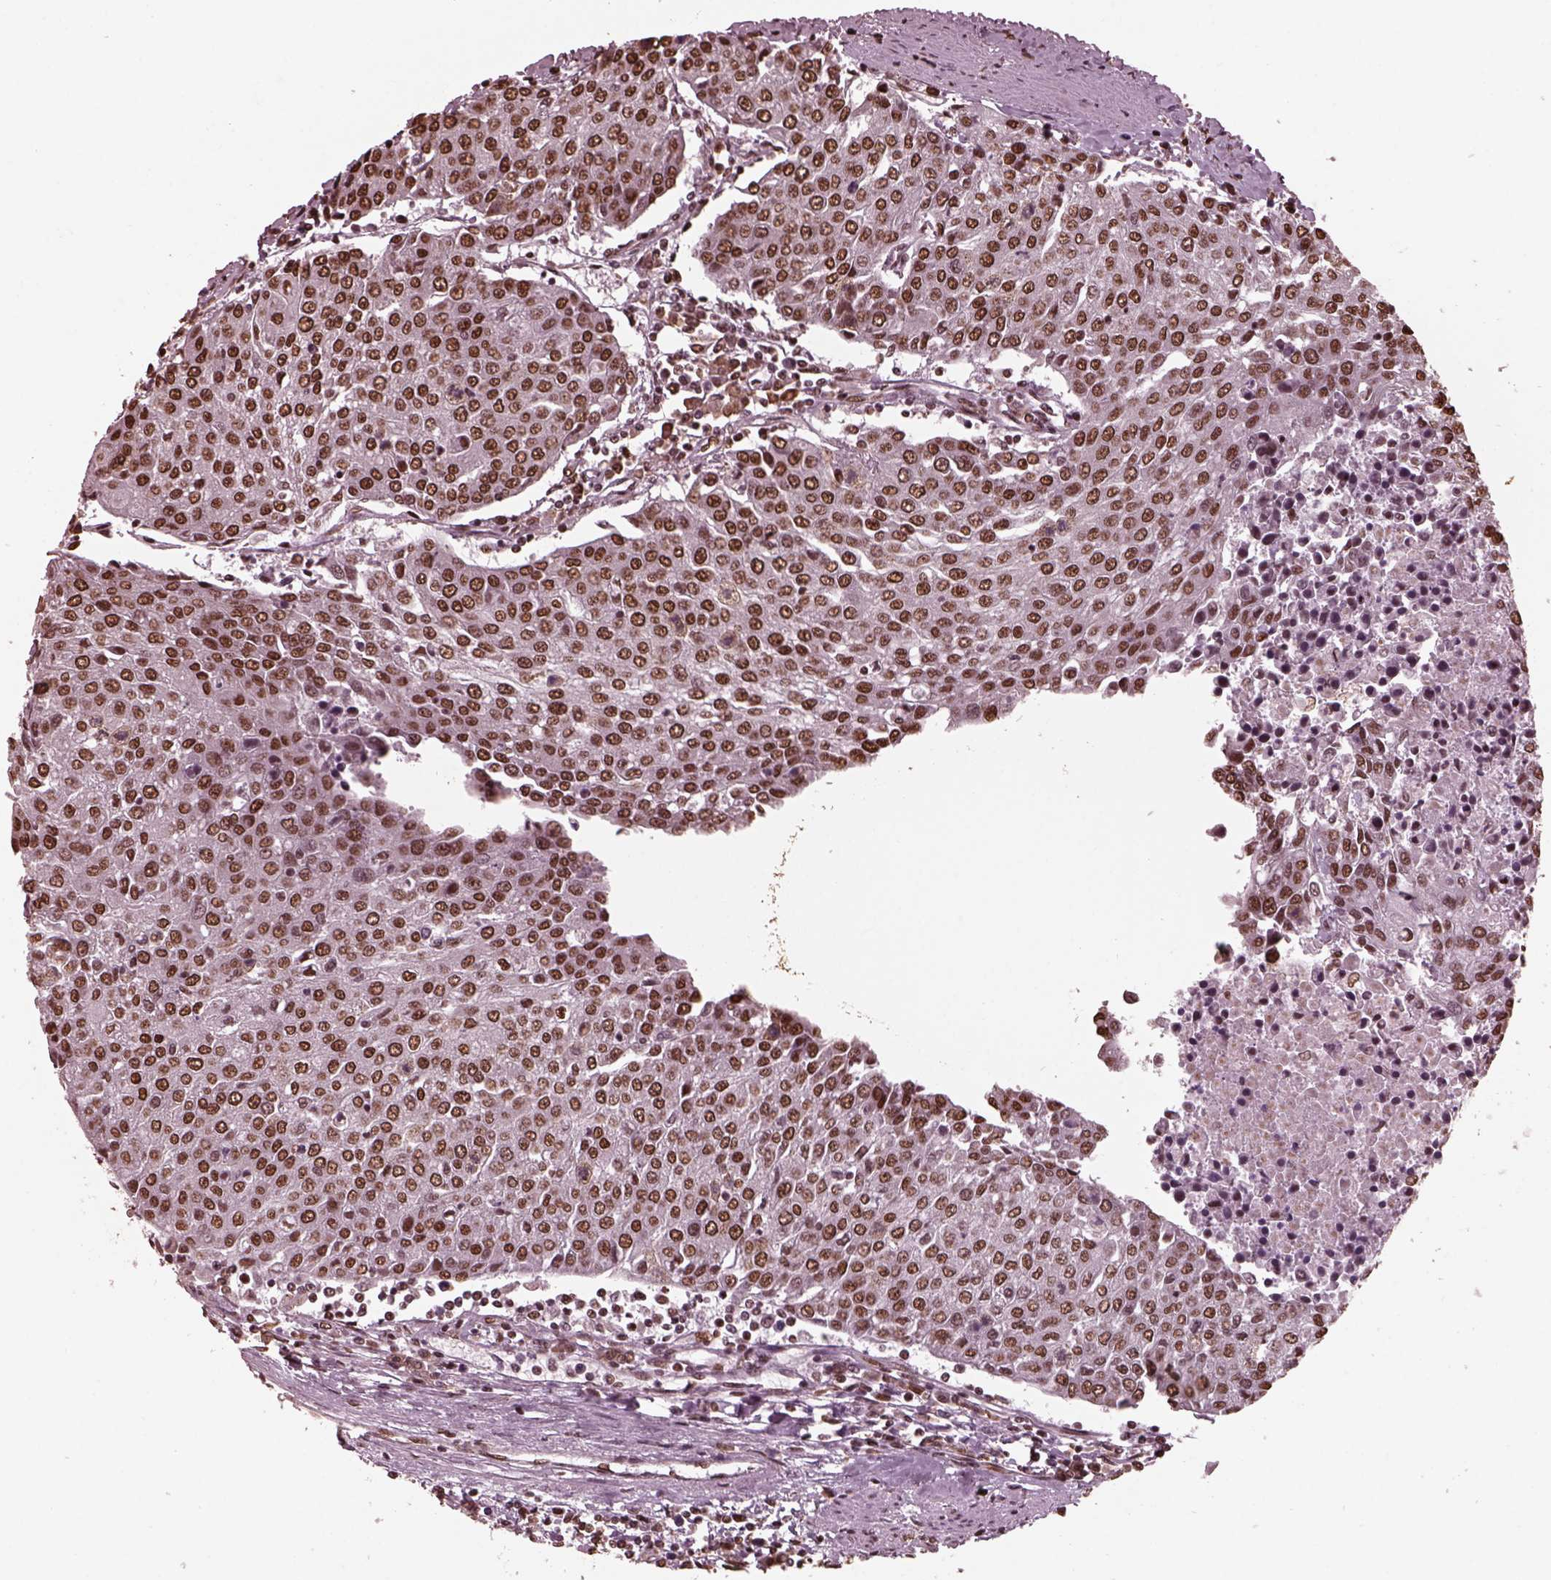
{"staining": {"intensity": "moderate", "quantity": ">75%", "location": "nuclear"}, "tissue": "urothelial cancer", "cell_type": "Tumor cells", "image_type": "cancer", "snomed": [{"axis": "morphology", "description": "Urothelial carcinoma, High grade"}, {"axis": "topography", "description": "Urinary bladder"}], "caption": "The immunohistochemical stain highlights moderate nuclear expression in tumor cells of urothelial cancer tissue.", "gene": "NSD1", "patient": {"sex": "female", "age": 85}}